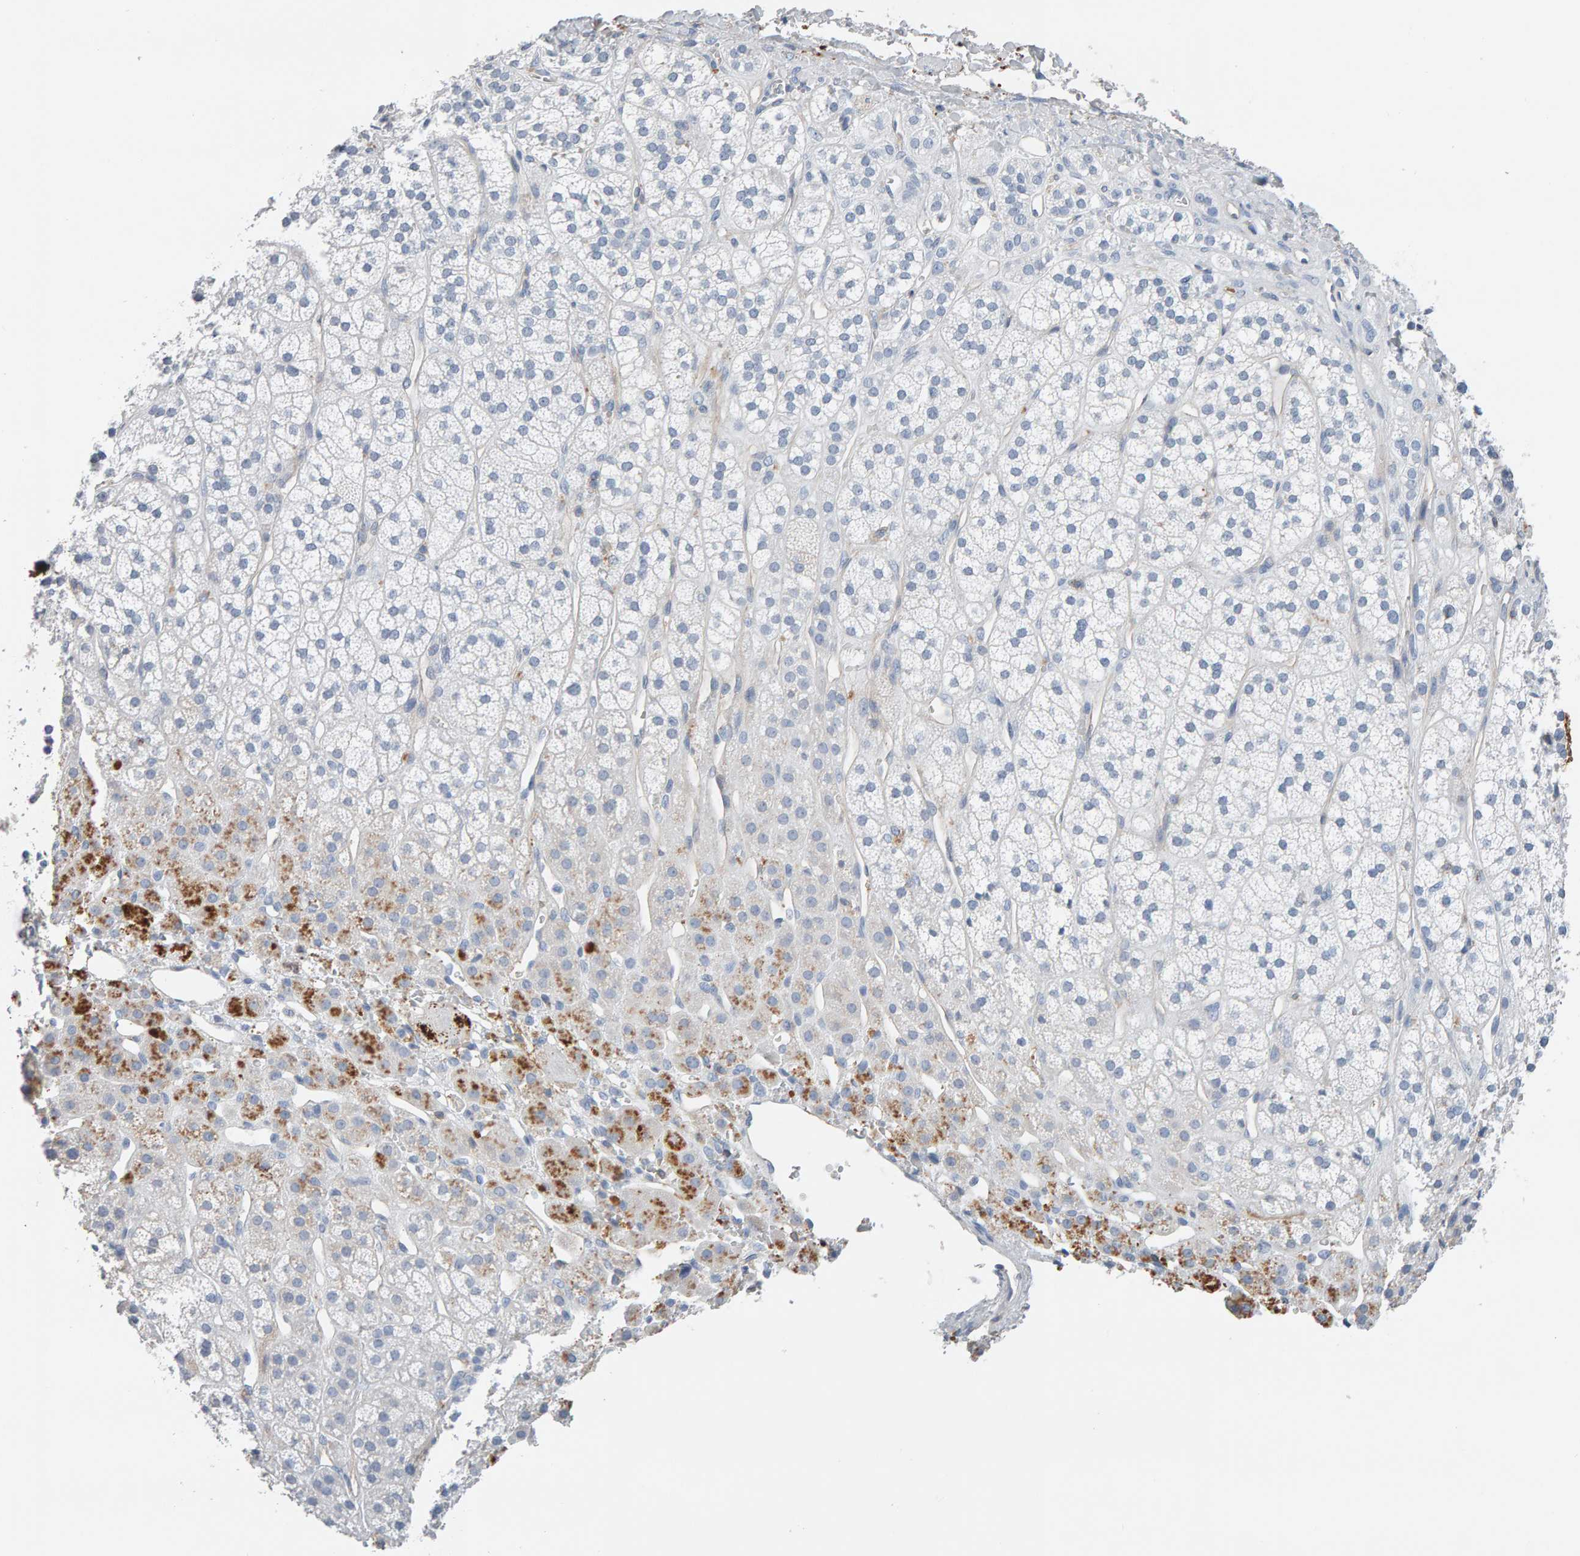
{"staining": {"intensity": "strong", "quantity": "<25%", "location": "cytoplasmic/membranous"}, "tissue": "adrenal gland", "cell_type": "Glandular cells", "image_type": "normal", "snomed": [{"axis": "morphology", "description": "Normal tissue, NOS"}, {"axis": "topography", "description": "Adrenal gland"}], "caption": "Glandular cells reveal medium levels of strong cytoplasmic/membranous positivity in approximately <25% of cells in benign human adrenal gland. Nuclei are stained in blue.", "gene": "FYN", "patient": {"sex": "male", "age": 56}}